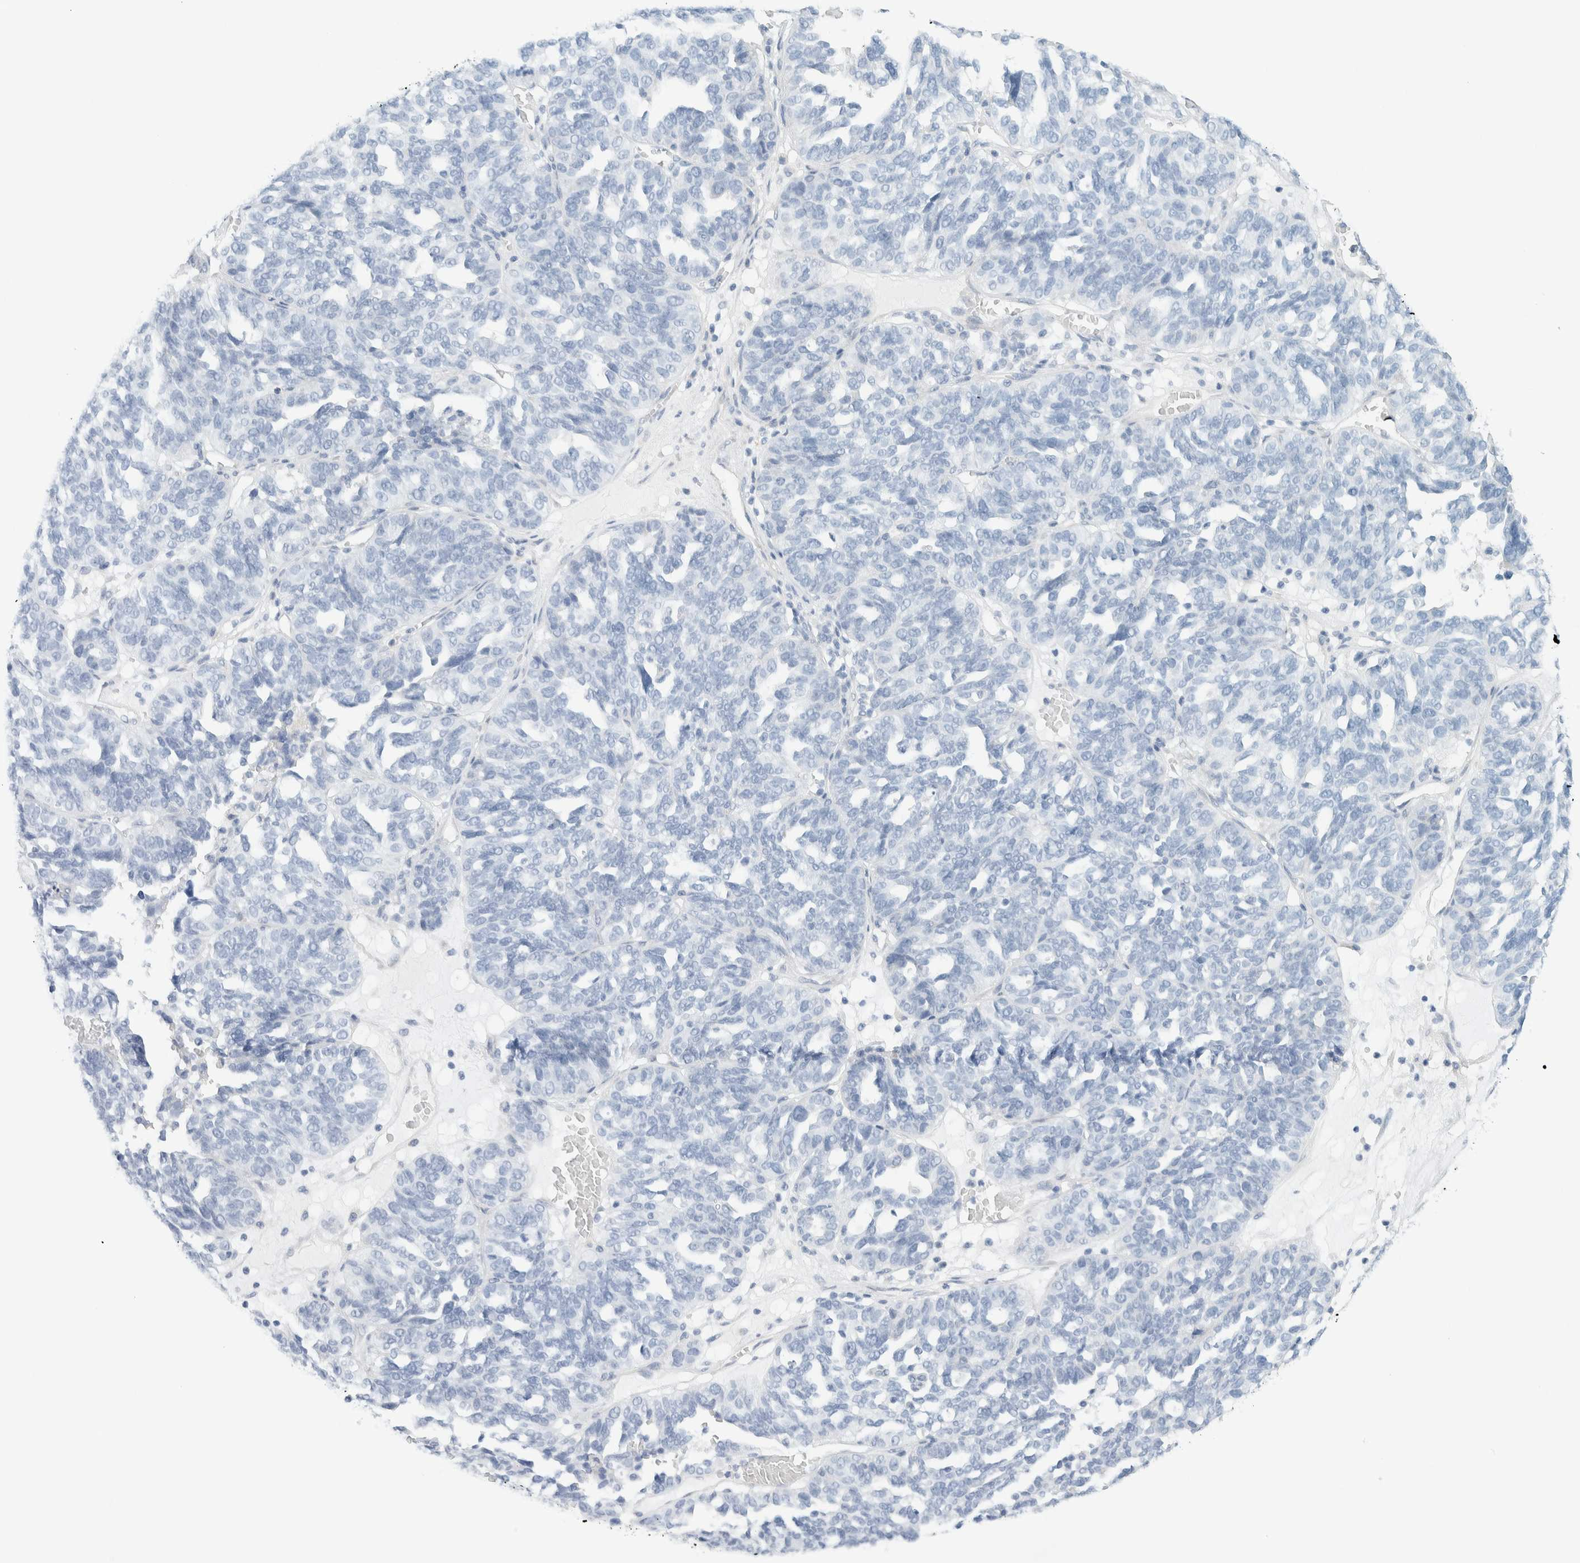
{"staining": {"intensity": "negative", "quantity": "none", "location": "none"}, "tissue": "ovarian cancer", "cell_type": "Tumor cells", "image_type": "cancer", "snomed": [{"axis": "morphology", "description": "Cystadenocarcinoma, serous, NOS"}, {"axis": "topography", "description": "Ovary"}], "caption": "Immunohistochemistry (IHC) image of ovarian cancer (serous cystadenocarcinoma) stained for a protein (brown), which exhibits no staining in tumor cells.", "gene": "ARHGAP27", "patient": {"sex": "female", "age": 59}}